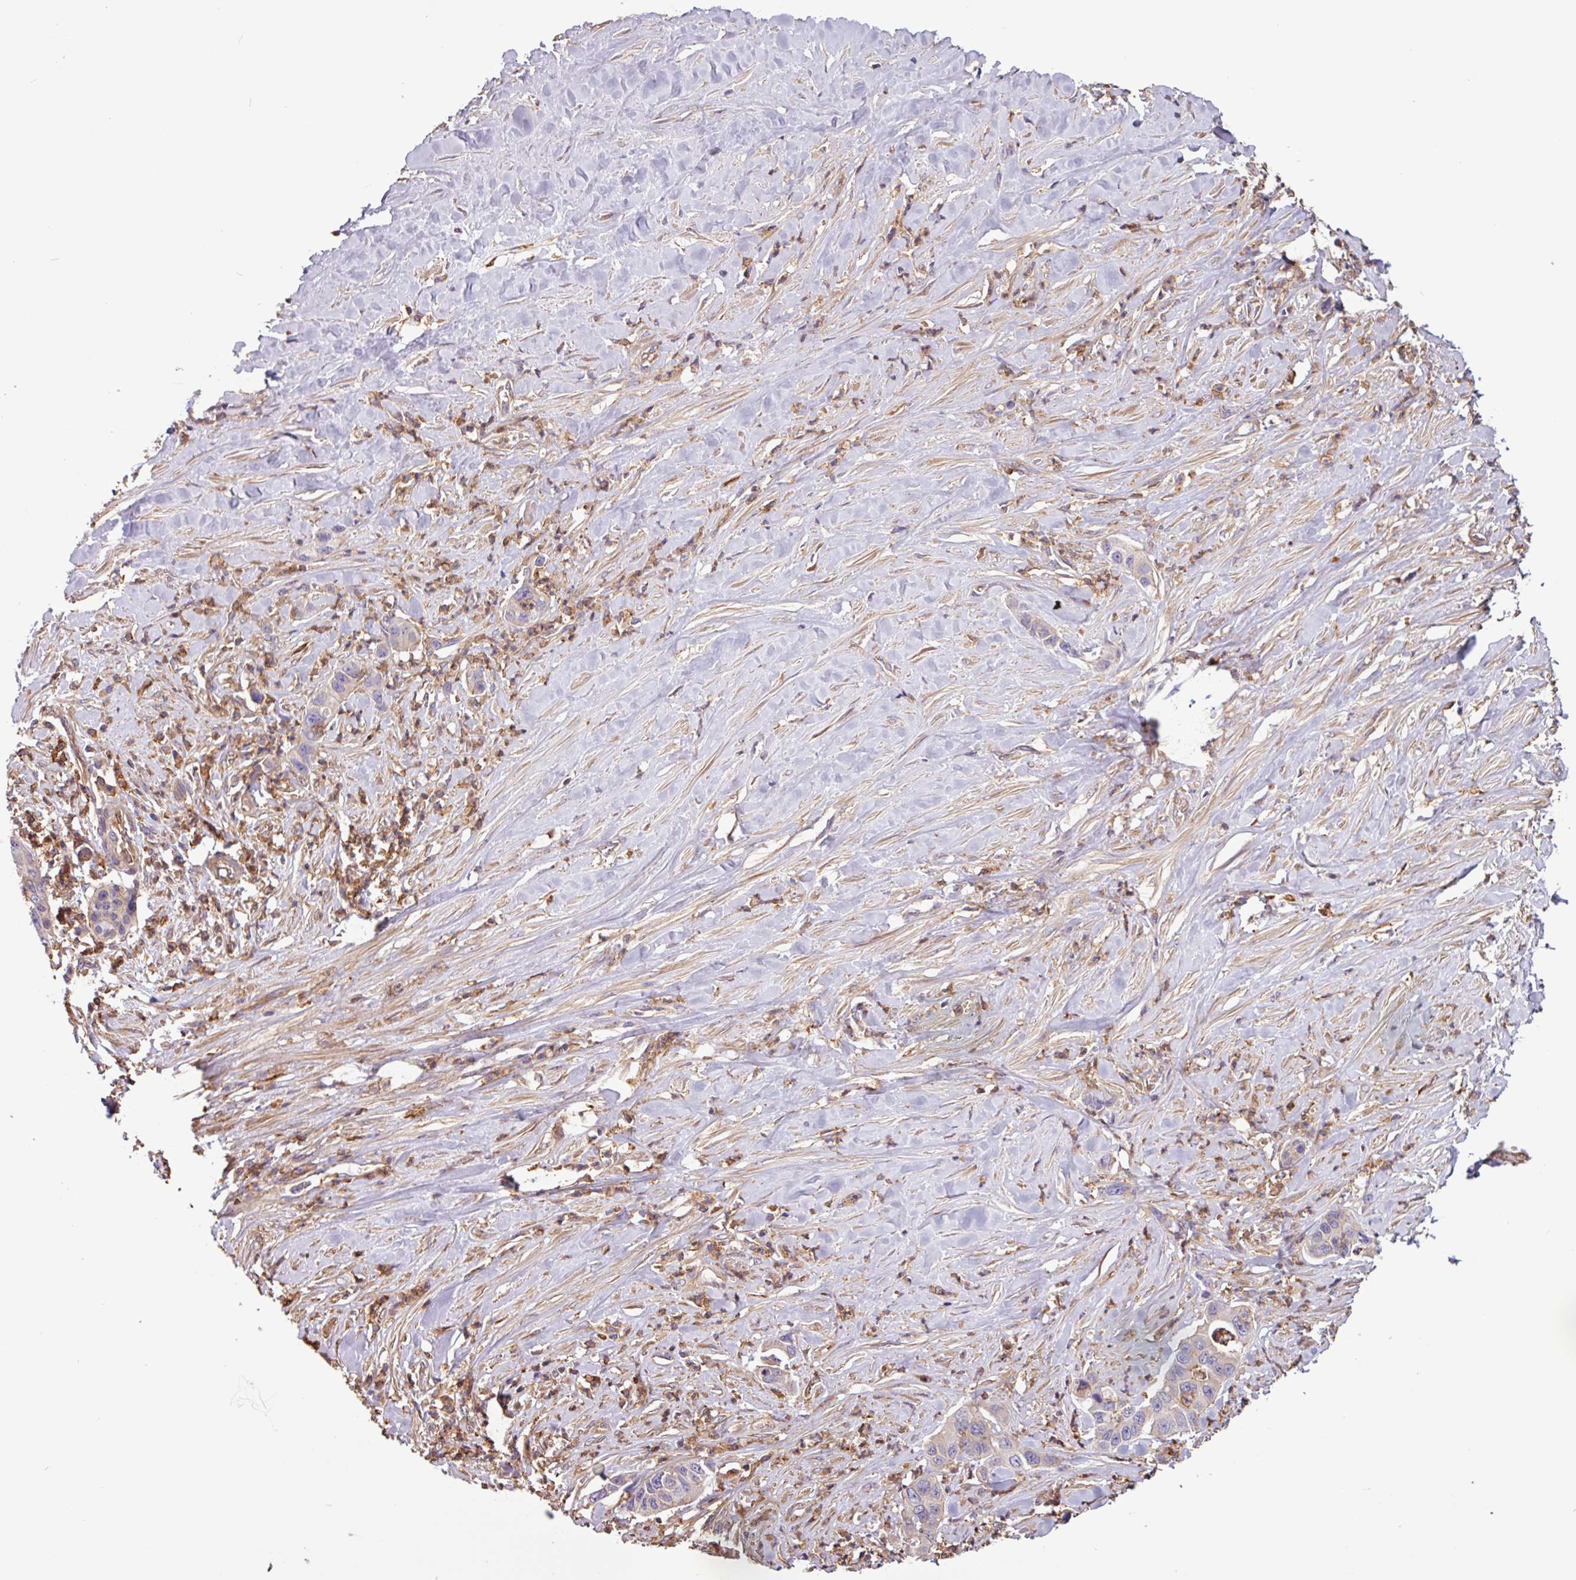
{"staining": {"intensity": "weak", "quantity": "<25%", "location": "cytoplasmic/membranous"}, "tissue": "pancreatic cancer", "cell_type": "Tumor cells", "image_type": "cancer", "snomed": [{"axis": "morphology", "description": "Adenocarcinoma, NOS"}, {"axis": "topography", "description": "Pancreas"}], "caption": "DAB immunohistochemical staining of human pancreatic cancer displays no significant staining in tumor cells. Brightfield microscopy of immunohistochemistry (IHC) stained with DAB (3,3'-diaminobenzidine) (brown) and hematoxylin (blue), captured at high magnification.", "gene": "ACTR3", "patient": {"sex": "male", "age": 73}}